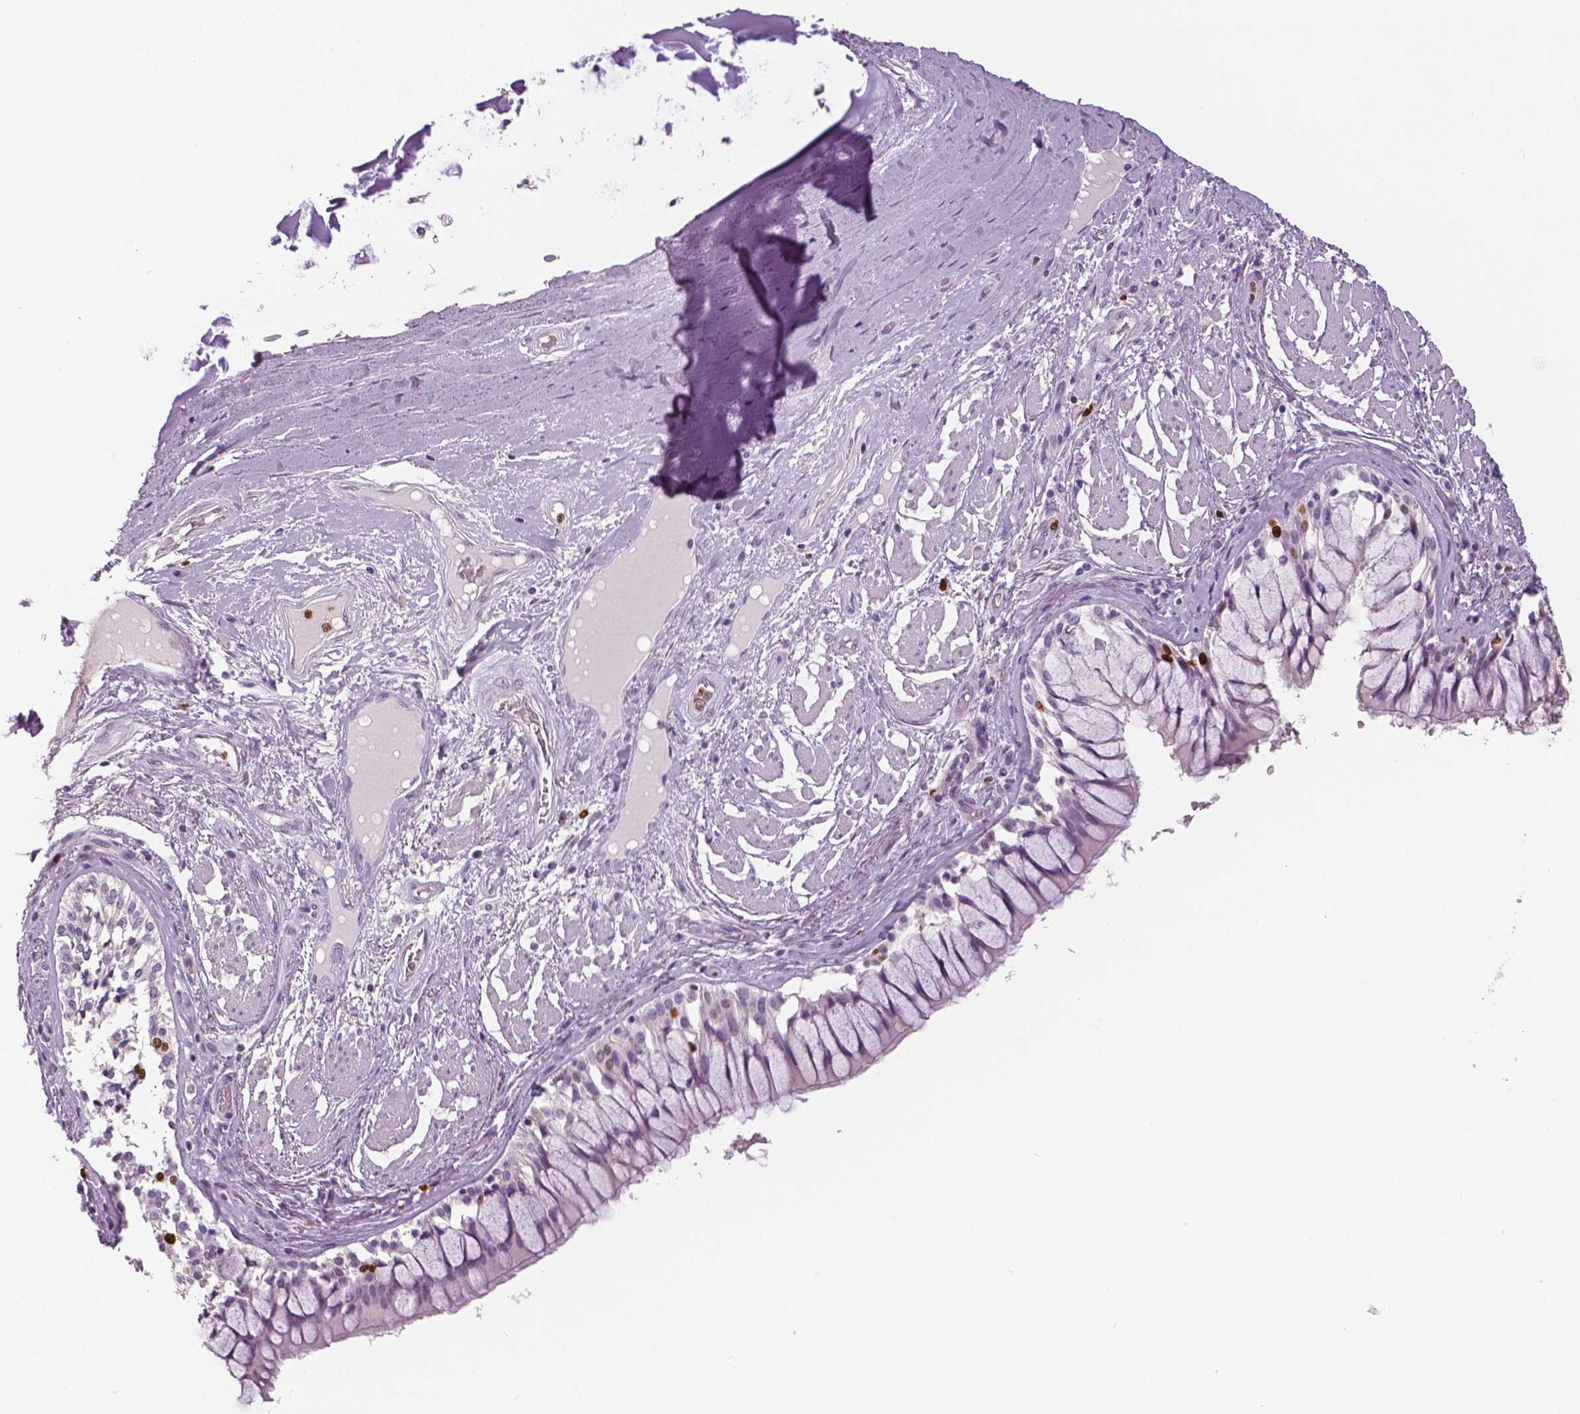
{"staining": {"intensity": "negative", "quantity": "none", "location": "none"}, "tissue": "adipose tissue", "cell_type": "Adipocytes", "image_type": "normal", "snomed": [{"axis": "morphology", "description": "Normal tissue, NOS"}, {"axis": "topography", "description": "Cartilage tissue"}, {"axis": "topography", "description": "Bronchus"}], "caption": "Immunohistochemical staining of normal human adipose tissue displays no significant expression in adipocytes.", "gene": "MKI67", "patient": {"sex": "male", "age": 64}}